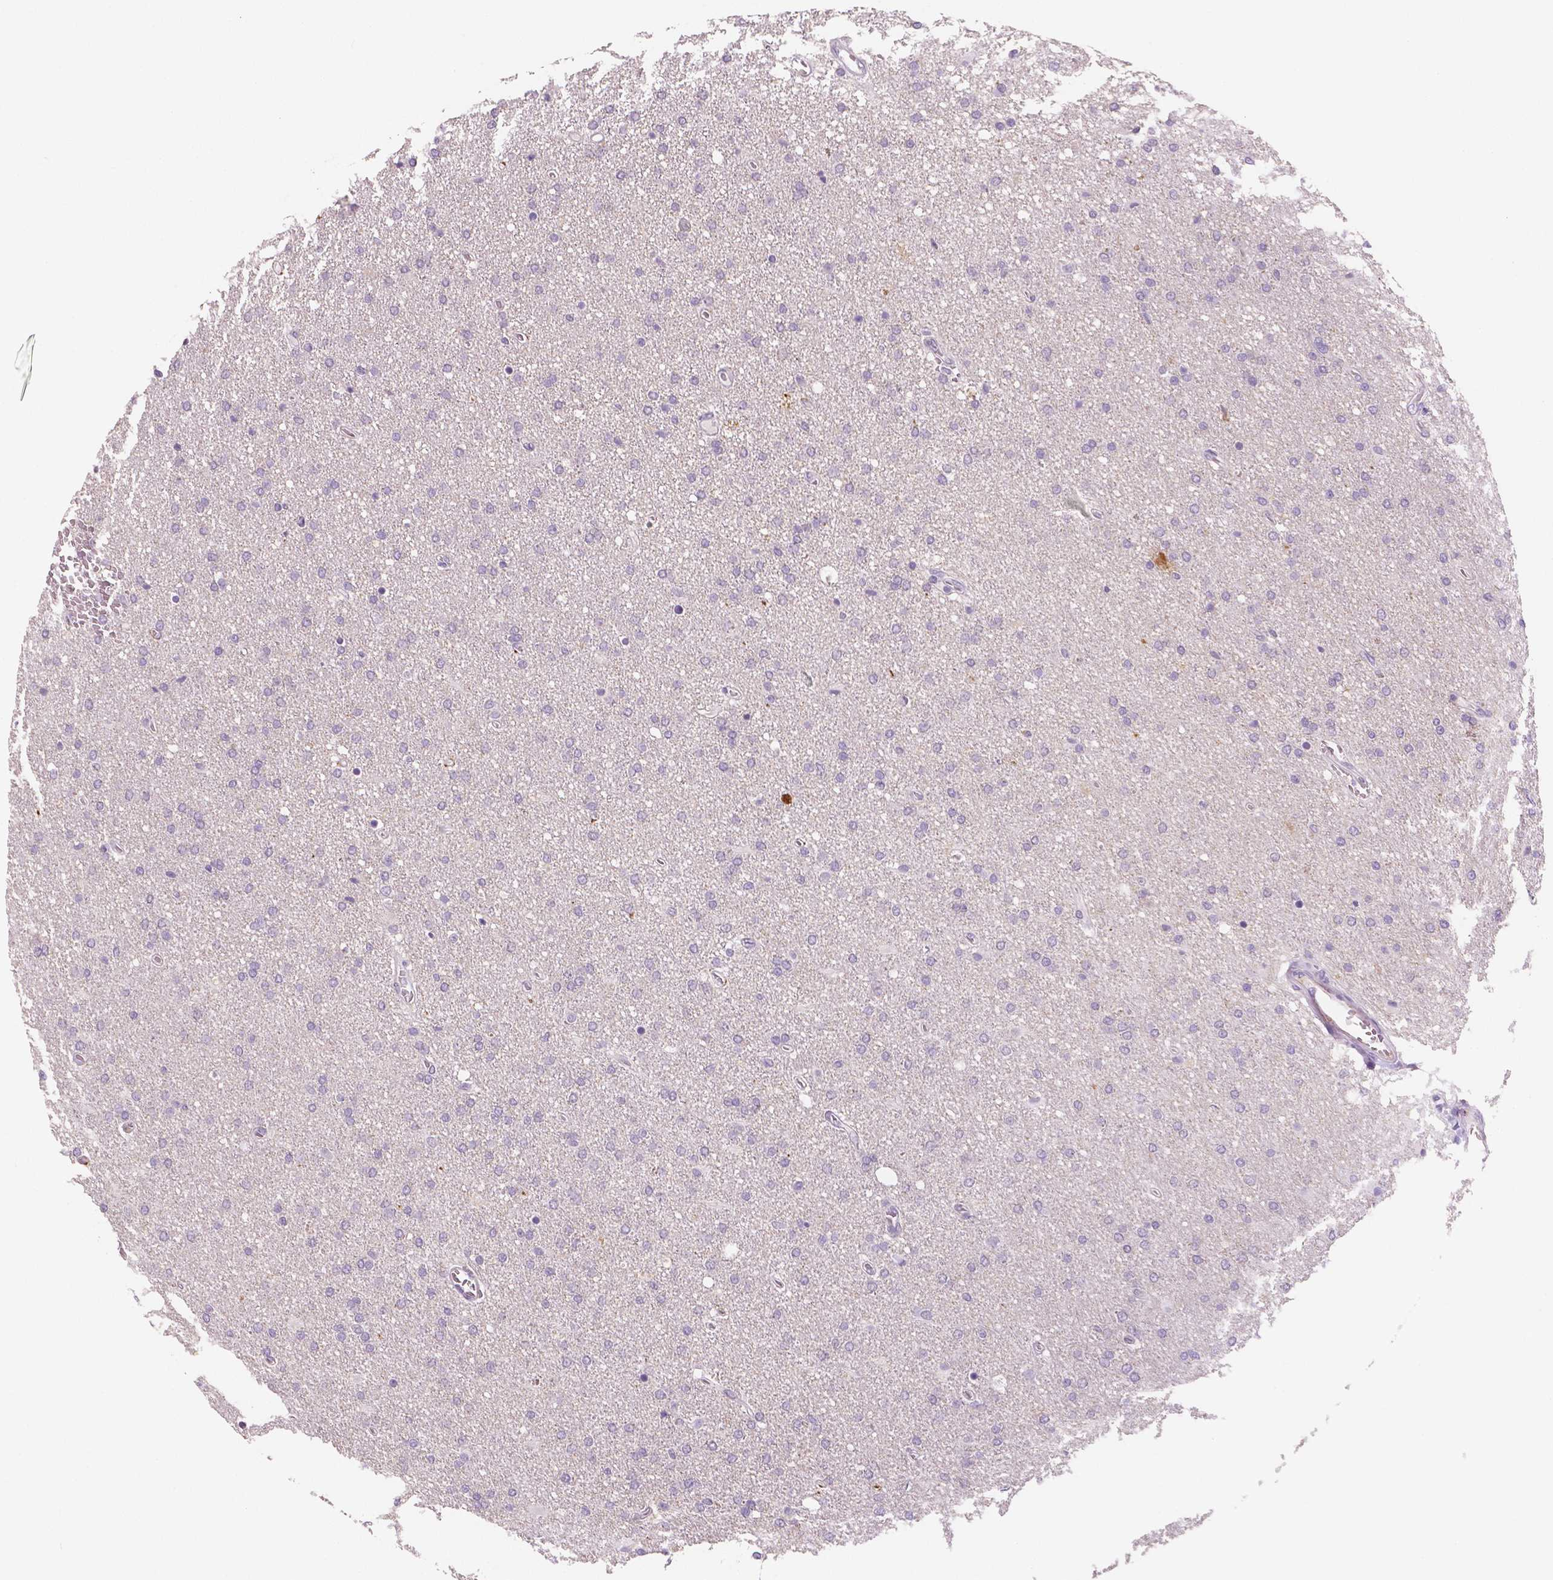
{"staining": {"intensity": "negative", "quantity": "none", "location": "none"}, "tissue": "glioma", "cell_type": "Tumor cells", "image_type": "cancer", "snomed": [{"axis": "morphology", "description": "Glioma, malignant, High grade"}, {"axis": "topography", "description": "Cerebral cortex"}], "caption": "High magnification brightfield microscopy of glioma stained with DAB (3,3'-diaminobenzidine) (brown) and counterstained with hematoxylin (blue): tumor cells show no significant expression.", "gene": "TSPAN7", "patient": {"sex": "male", "age": 70}}